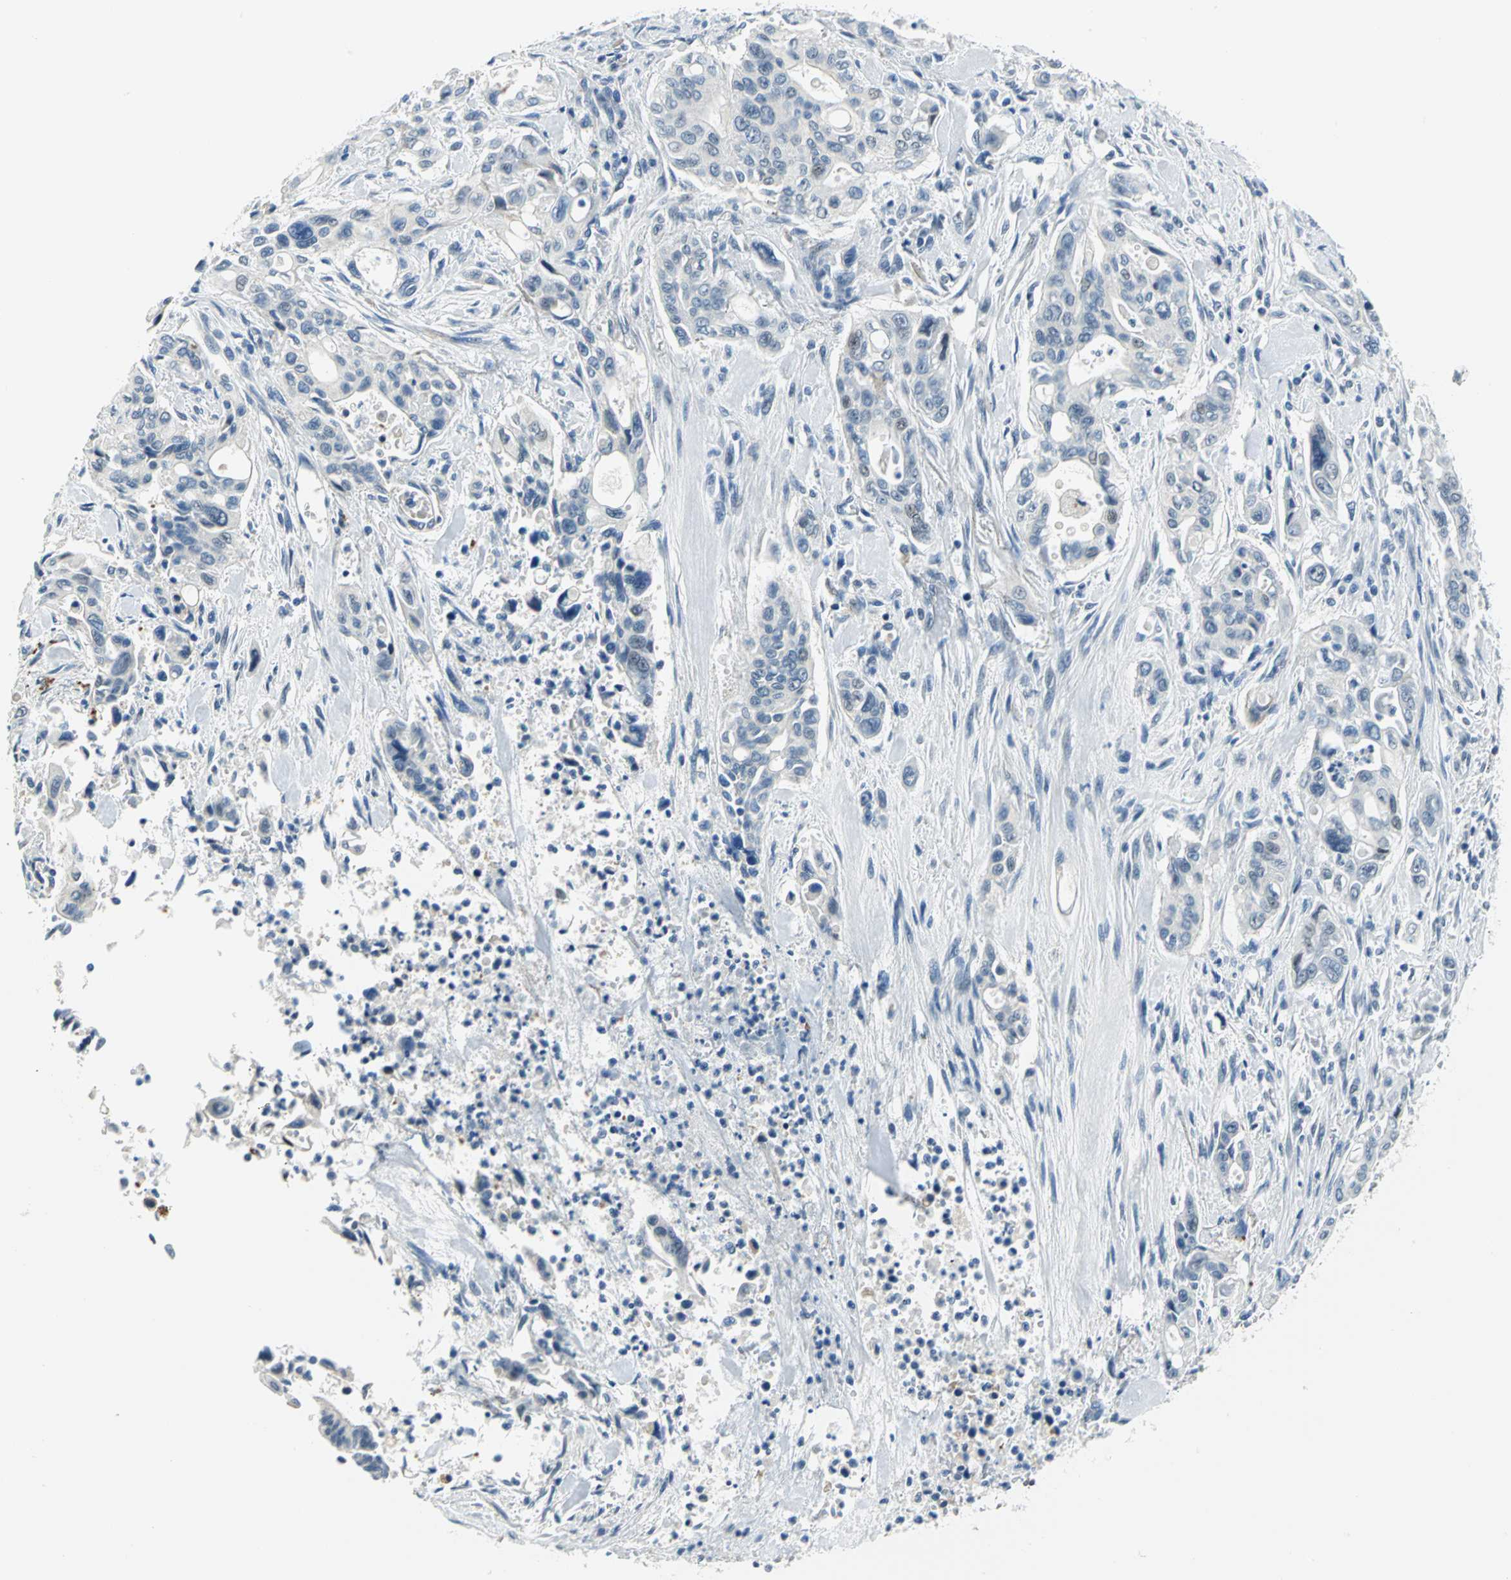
{"staining": {"intensity": "negative", "quantity": "none", "location": "none"}, "tissue": "pancreatic cancer", "cell_type": "Tumor cells", "image_type": "cancer", "snomed": [{"axis": "morphology", "description": "Adenocarcinoma, NOS"}, {"axis": "topography", "description": "Pancreas"}], "caption": "Tumor cells are negative for protein expression in human pancreatic adenocarcinoma.", "gene": "RAD17", "patient": {"sex": "male", "age": 77}}